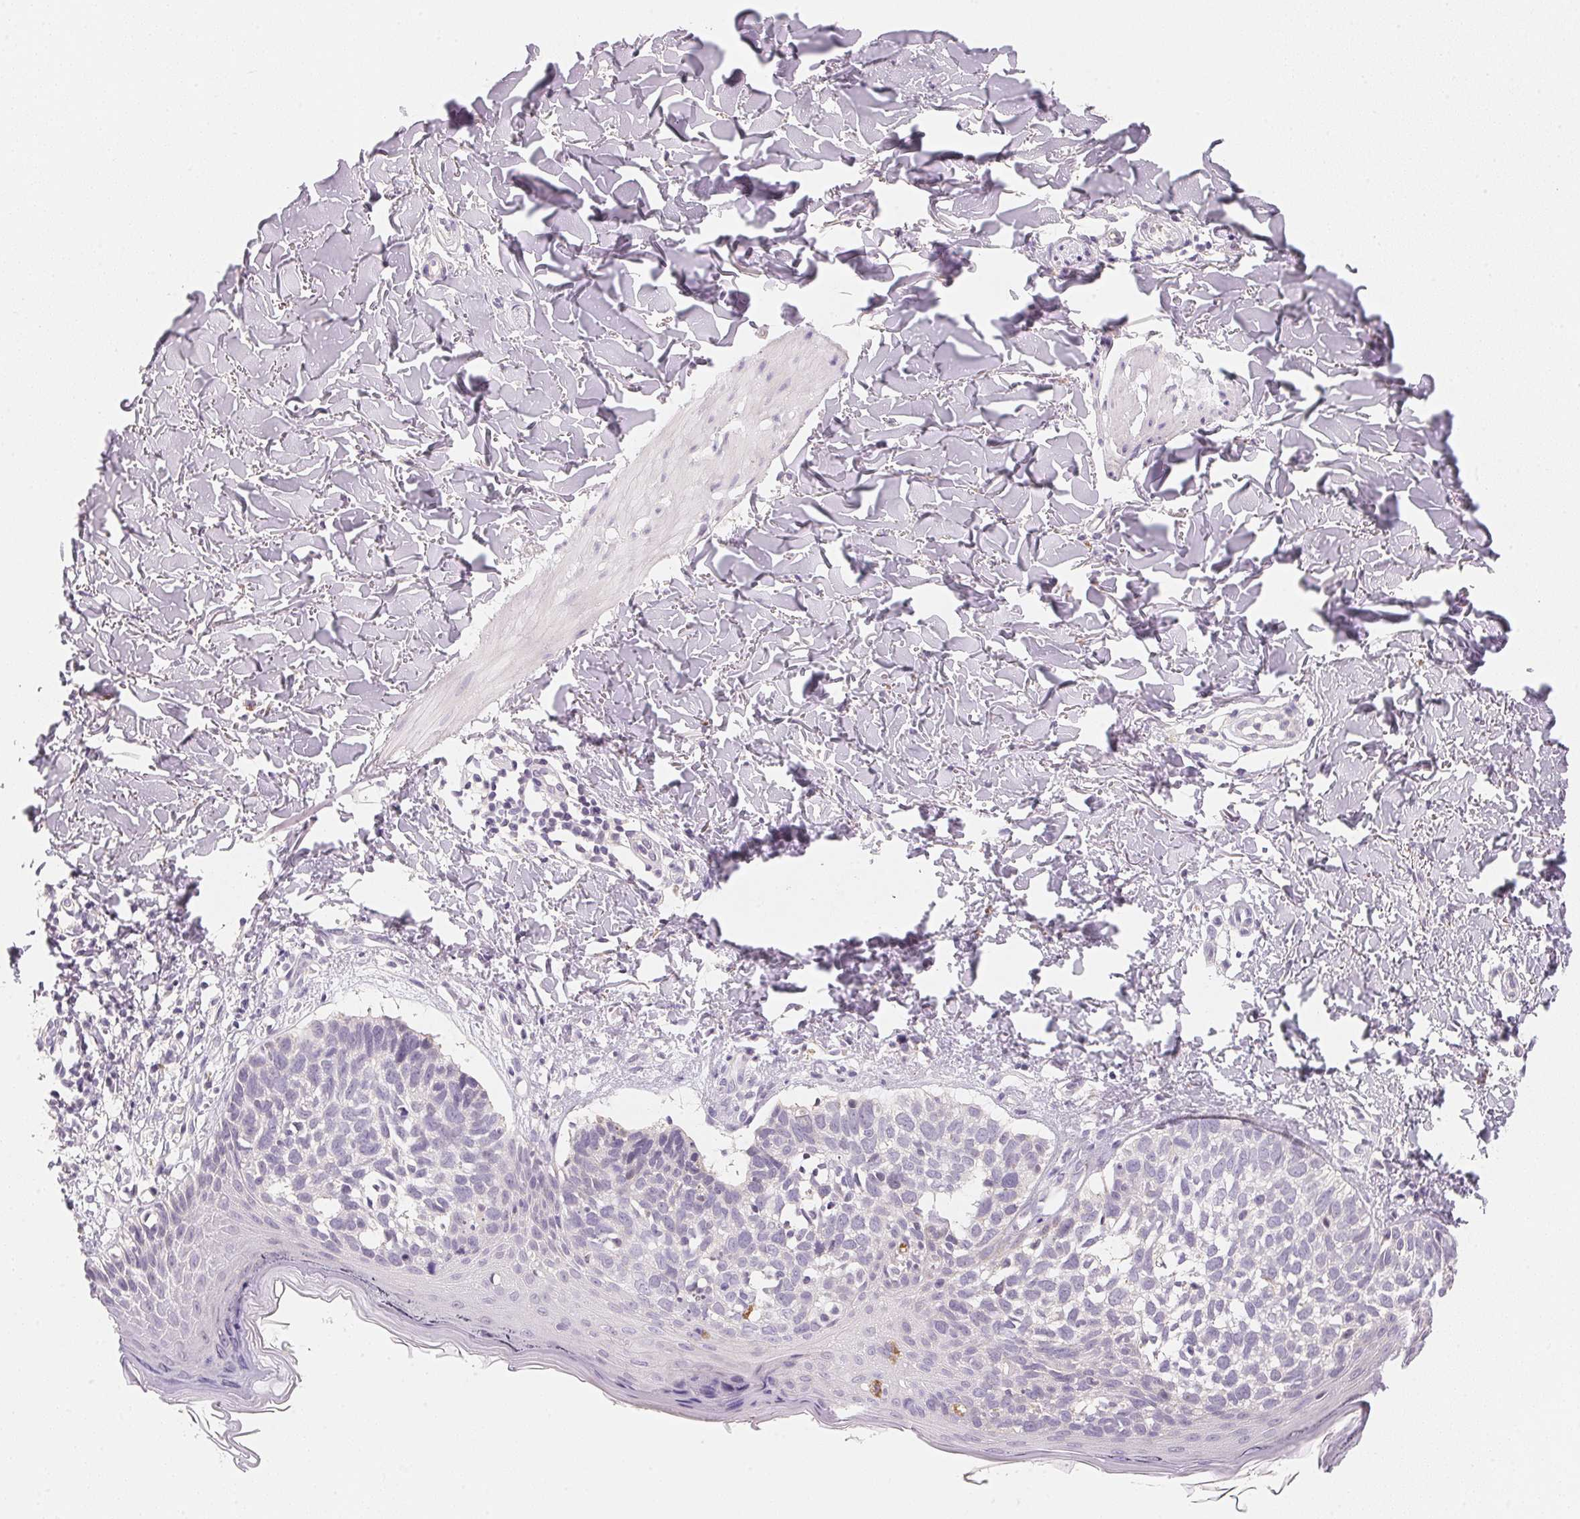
{"staining": {"intensity": "negative", "quantity": "none", "location": "none"}, "tissue": "skin cancer", "cell_type": "Tumor cells", "image_type": "cancer", "snomed": [{"axis": "morphology", "description": "Basal cell carcinoma"}, {"axis": "topography", "description": "Skin"}], "caption": "Skin cancer (basal cell carcinoma) stained for a protein using immunohistochemistry (IHC) displays no expression tumor cells.", "gene": "MCOLN3", "patient": {"sex": "female", "age": 45}}